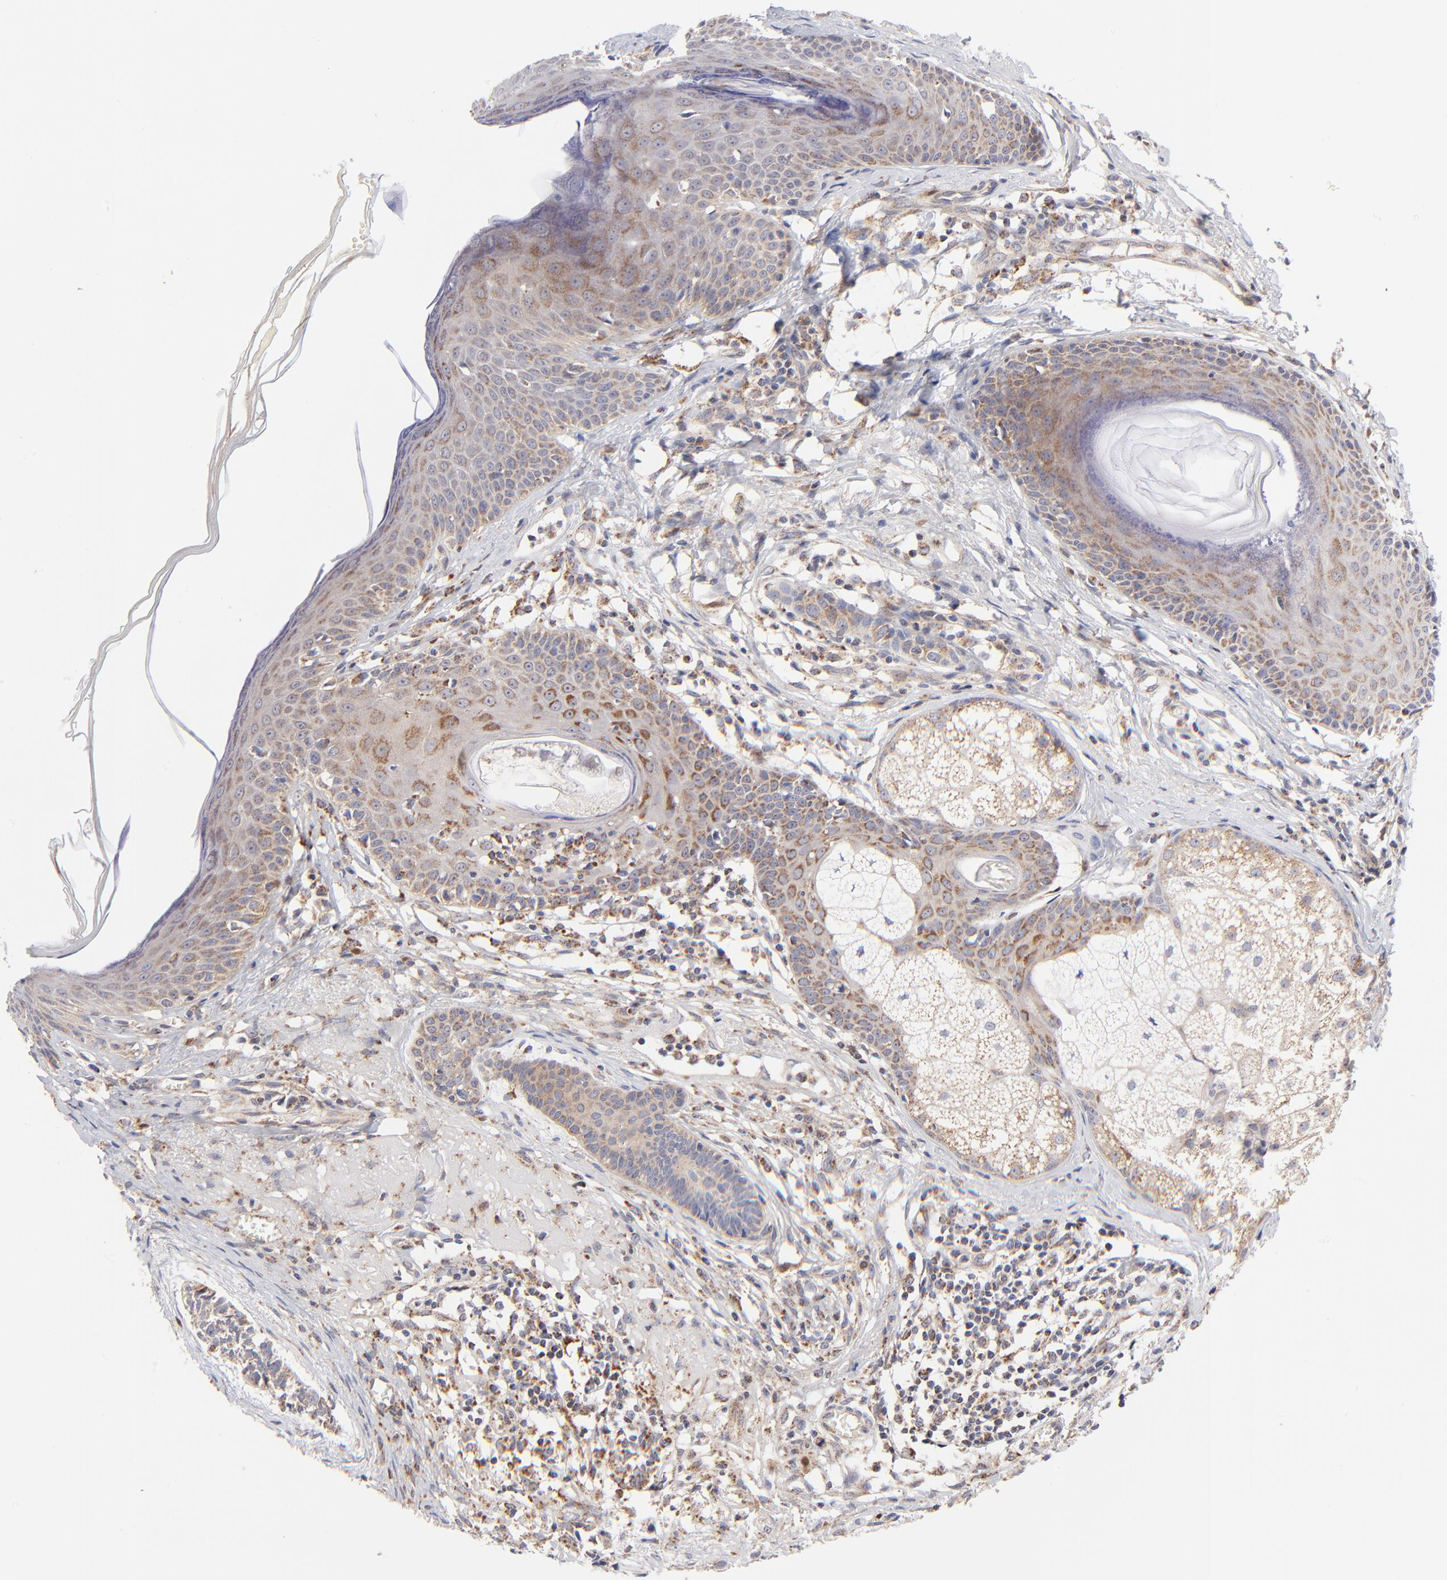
{"staining": {"intensity": "weak", "quantity": ">75%", "location": "cytoplasmic/membranous"}, "tissue": "skin cancer", "cell_type": "Tumor cells", "image_type": "cancer", "snomed": [{"axis": "morphology", "description": "Basal cell carcinoma"}, {"axis": "topography", "description": "Skin"}], "caption": "A histopathology image showing weak cytoplasmic/membranous positivity in about >75% of tumor cells in basal cell carcinoma (skin), as visualized by brown immunohistochemical staining.", "gene": "FBXL12", "patient": {"sex": "male", "age": 63}}